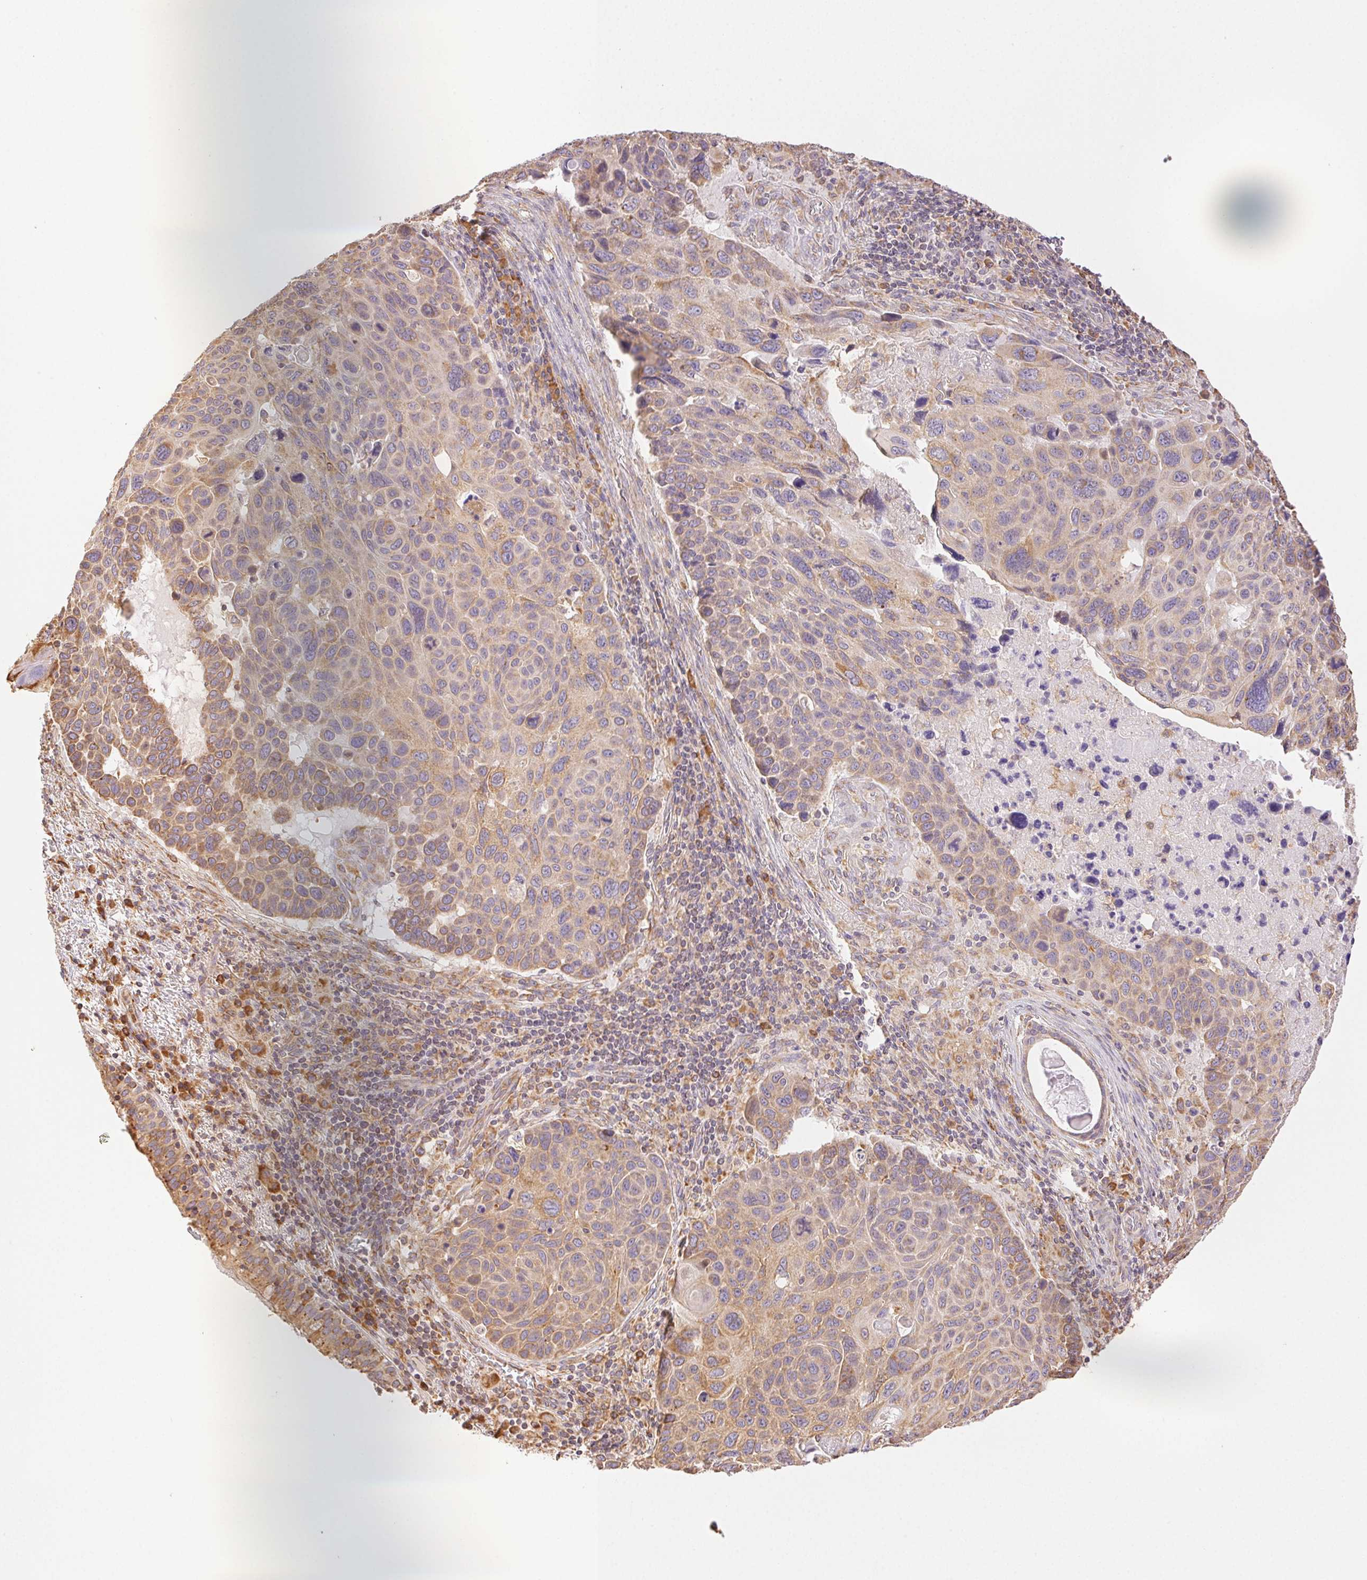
{"staining": {"intensity": "weak", "quantity": ">75%", "location": "cytoplasmic/membranous"}, "tissue": "lung cancer", "cell_type": "Tumor cells", "image_type": "cancer", "snomed": [{"axis": "morphology", "description": "Squamous cell carcinoma, NOS"}, {"axis": "topography", "description": "Lung"}], "caption": "Immunohistochemical staining of lung cancer demonstrates low levels of weak cytoplasmic/membranous protein staining in about >75% of tumor cells. (Stains: DAB (3,3'-diaminobenzidine) in brown, nuclei in blue, Microscopy: brightfield microscopy at high magnification).", "gene": "ENTREP1", "patient": {"sex": "male", "age": 68}}